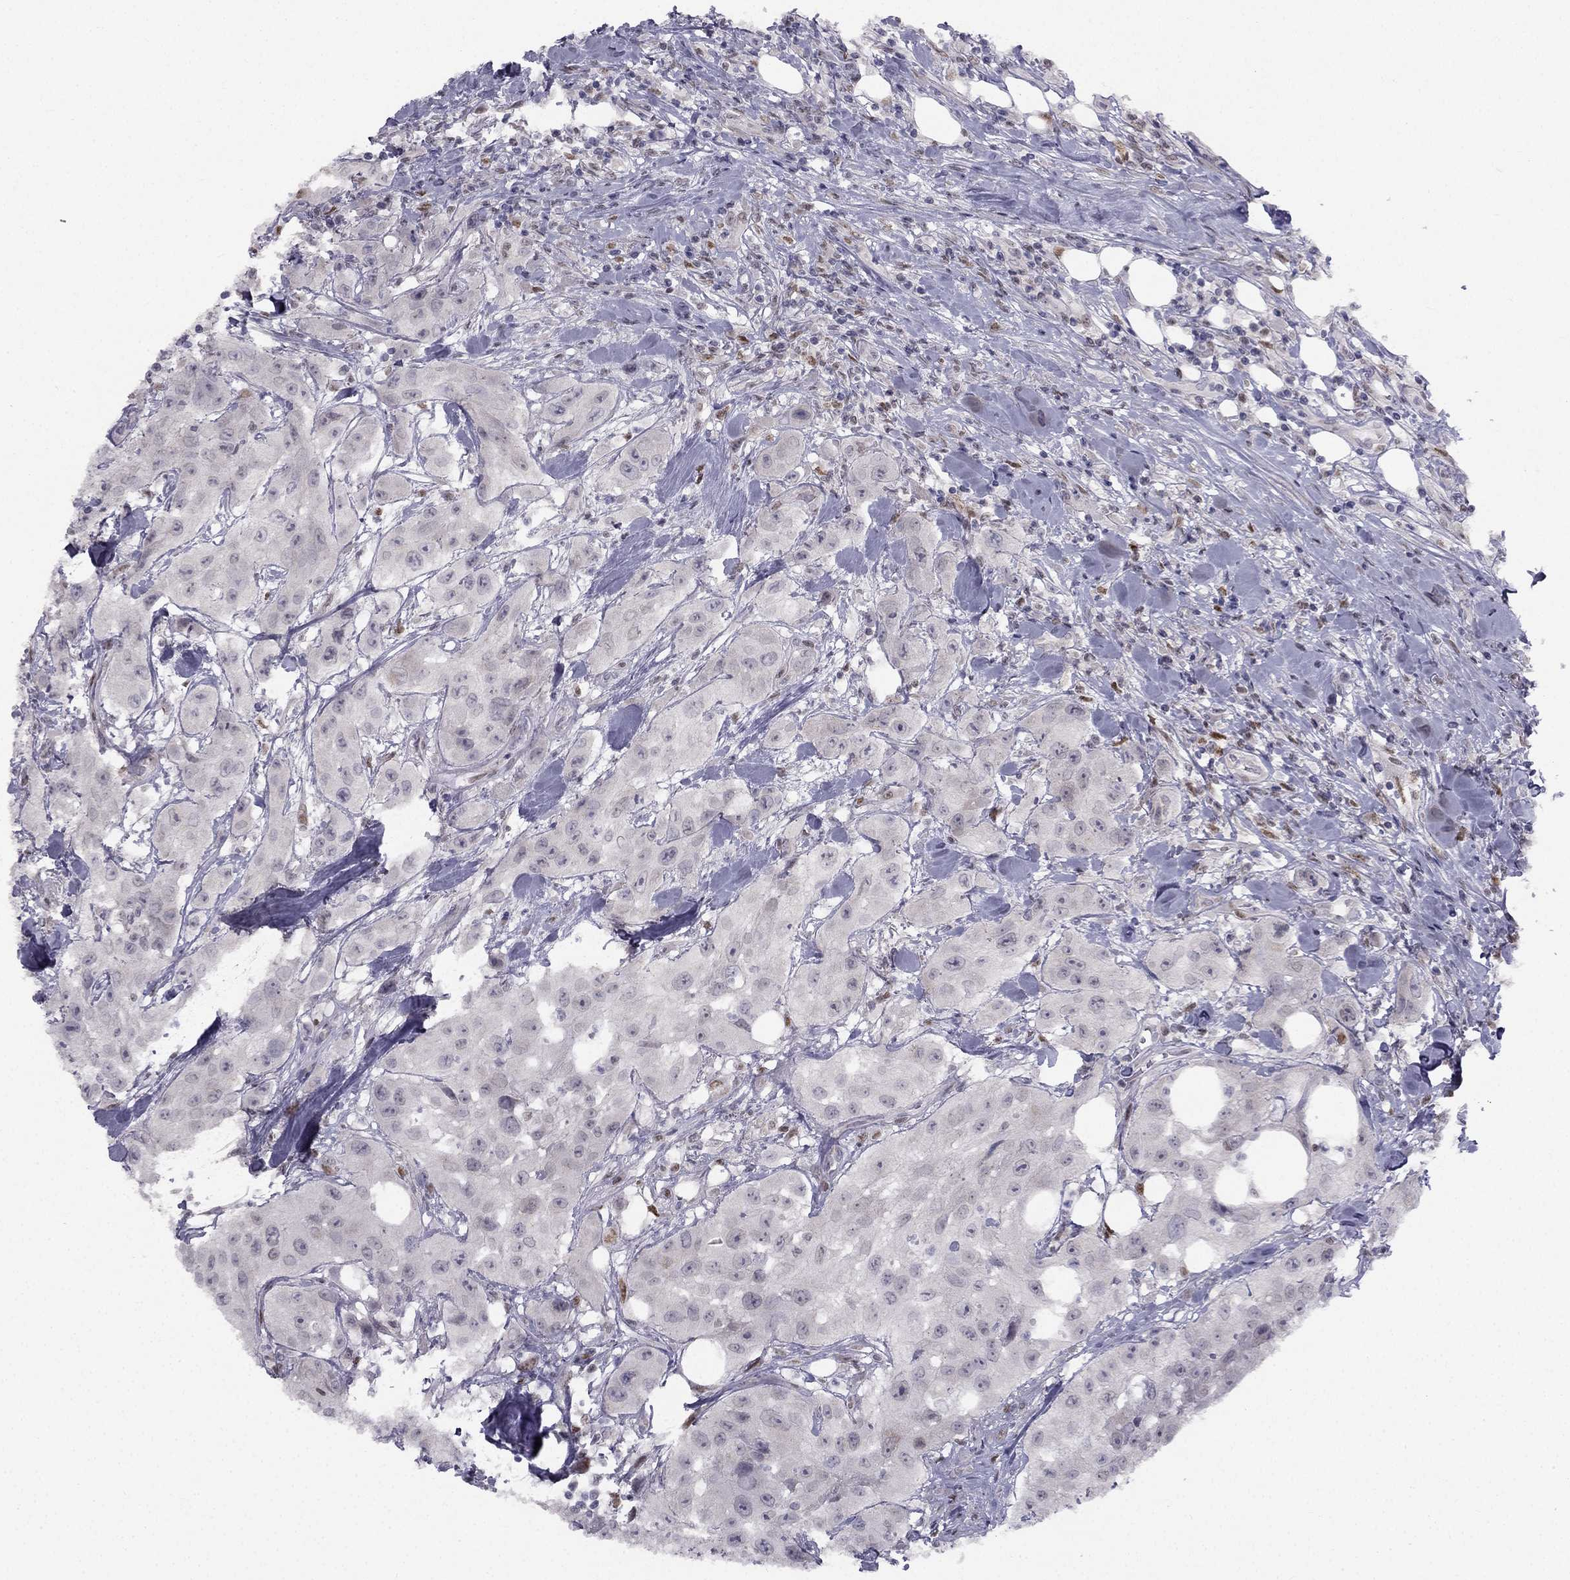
{"staining": {"intensity": "negative", "quantity": "none", "location": "none"}, "tissue": "urothelial cancer", "cell_type": "Tumor cells", "image_type": "cancer", "snomed": [{"axis": "morphology", "description": "Urothelial carcinoma, High grade"}, {"axis": "topography", "description": "Urinary bladder"}], "caption": "High power microscopy micrograph of an immunohistochemistry photomicrograph of high-grade urothelial carcinoma, revealing no significant staining in tumor cells.", "gene": "TRPS1", "patient": {"sex": "male", "age": 79}}